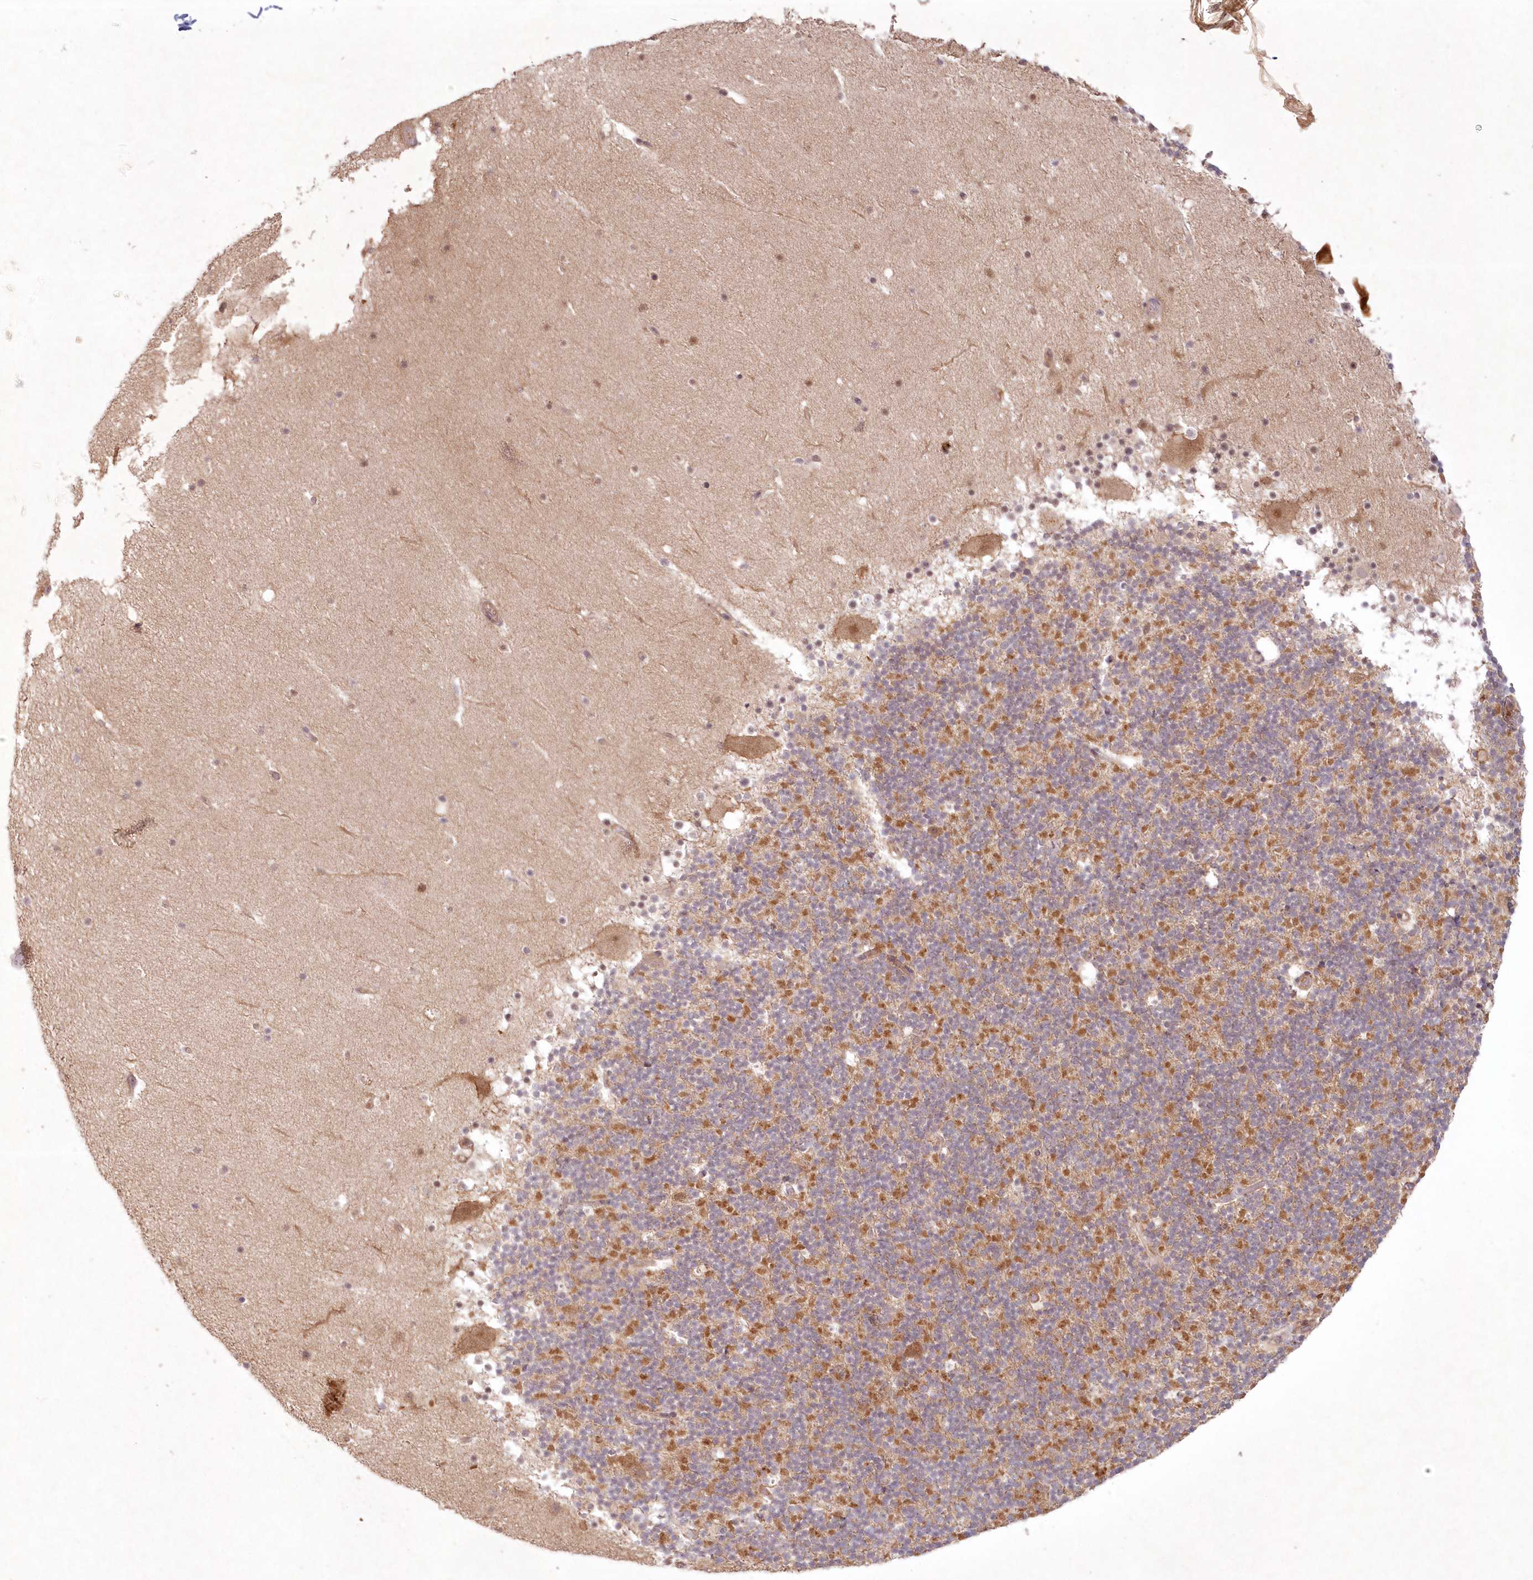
{"staining": {"intensity": "moderate", "quantity": "25%-75%", "location": "cytoplasmic/membranous"}, "tissue": "cerebellum", "cell_type": "Cells in granular layer", "image_type": "normal", "snomed": [{"axis": "morphology", "description": "Normal tissue, NOS"}, {"axis": "topography", "description": "Cerebellum"}], "caption": "High-magnification brightfield microscopy of normal cerebellum stained with DAB (3,3'-diaminobenzidine) (brown) and counterstained with hematoxylin (blue). cells in granular layer exhibit moderate cytoplasmic/membranous positivity is present in approximately25%-75% of cells.", "gene": "TOGARAM2", "patient": {"sex": "male", "age": 57}}